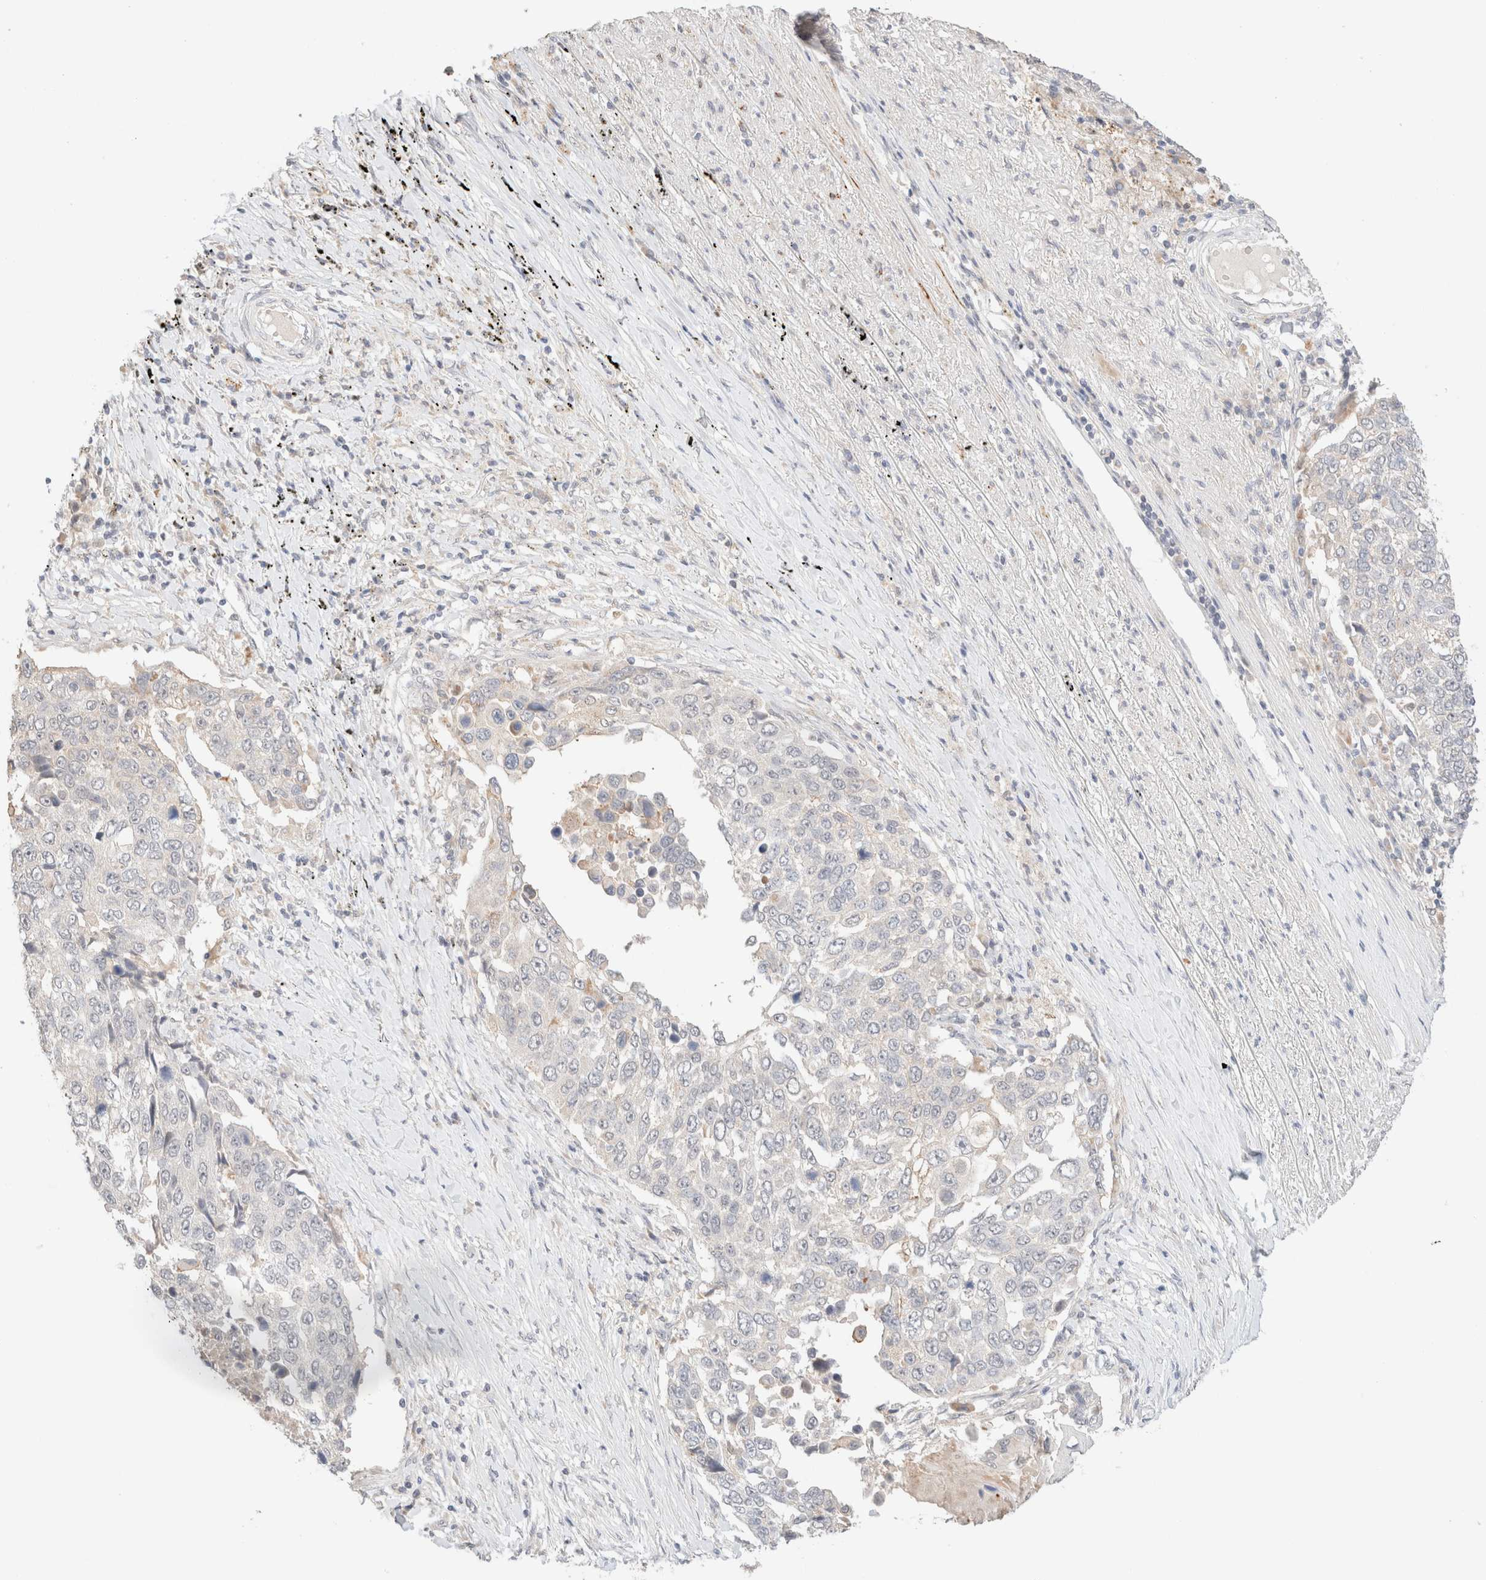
{"staining": {"intensity": "negative", "quantity": "none", "location": "none"}, "tissue": "lung cancer", "cell_type": "Tumor cells", "image_type": "cancer", "snomed": [{"axis": "morphology", "description": "Squamous cell carcinoma, NOS"}, {"axis": "topography", "description": "Lung"}], "caption": "Lung cancer stained for a protein using IHC exhibits no positivity tumor cells.", "gene": "SNTB1", "patient": {"sex": "male", "age": 66}}